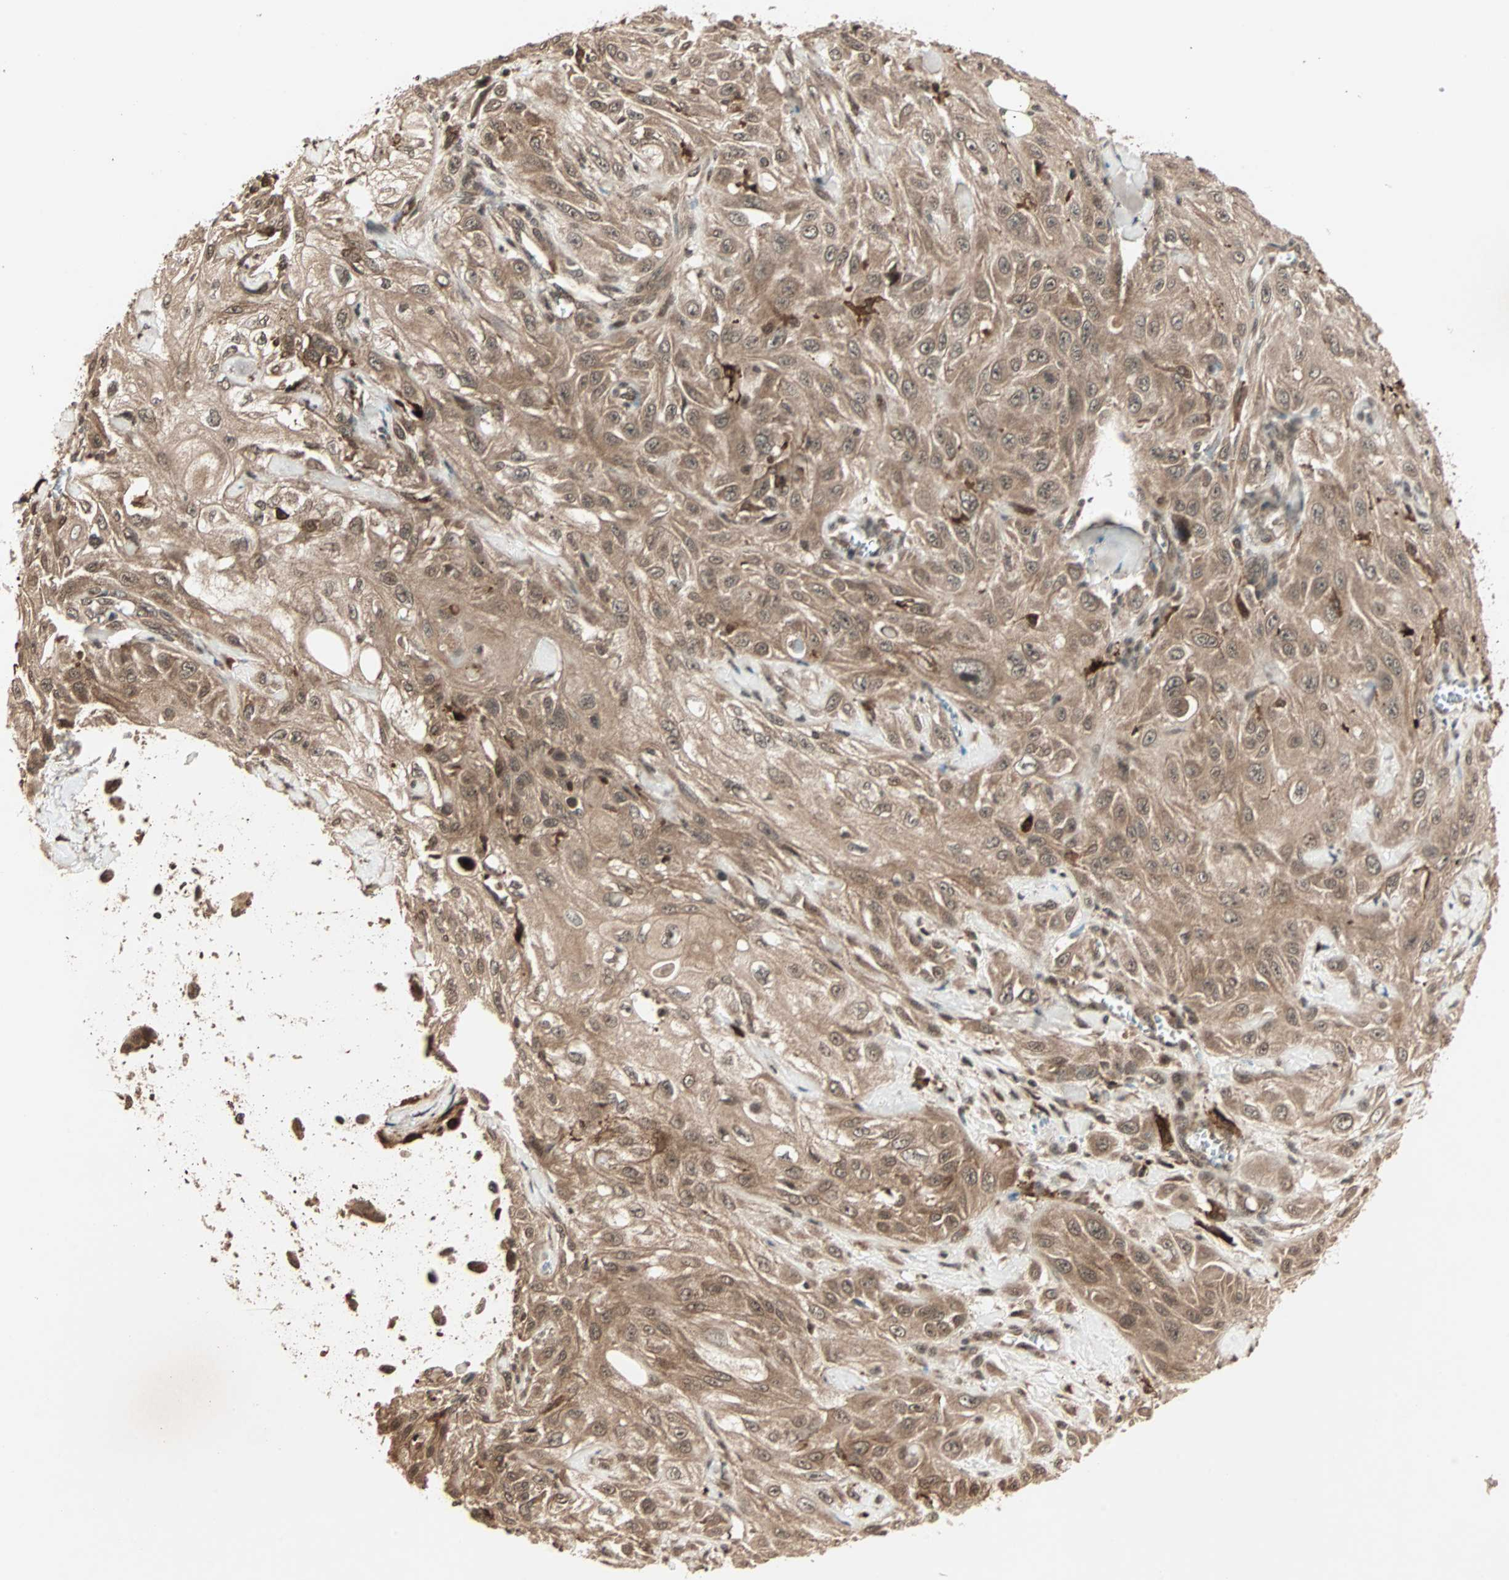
{"staining": {"intensity": "moderate", "quantity": ">75%", "location": "cytoplasmic/membranous,nuclear"}, "tissue": "skin cancer", "cell_type": "Tumor cells", "image_type": "cancer", "snomed": [{"axis": "morphology", "description": "Squamous cell carcinoma, NOS"}, {"axis": "morphology", "description": "Squamous cell carcinoma, metastatic, NOS"}, {"axis": "topography", "description": "Skin"}, {"axis": "topography", "description": "Lymph node"}], "caption": "High-power microscopy captured an immunohistochemistry (IHC) photomicrograph of skin cancer (metastatic squamous cell carcinoma), revealing moderate cytoplasmic/membranous and nuclear positivity in approximately >75% of tumor cells. Nuclei are stained in blue.", "gene": "RFFL", "patient": {"sex": "male", "age": 75}}